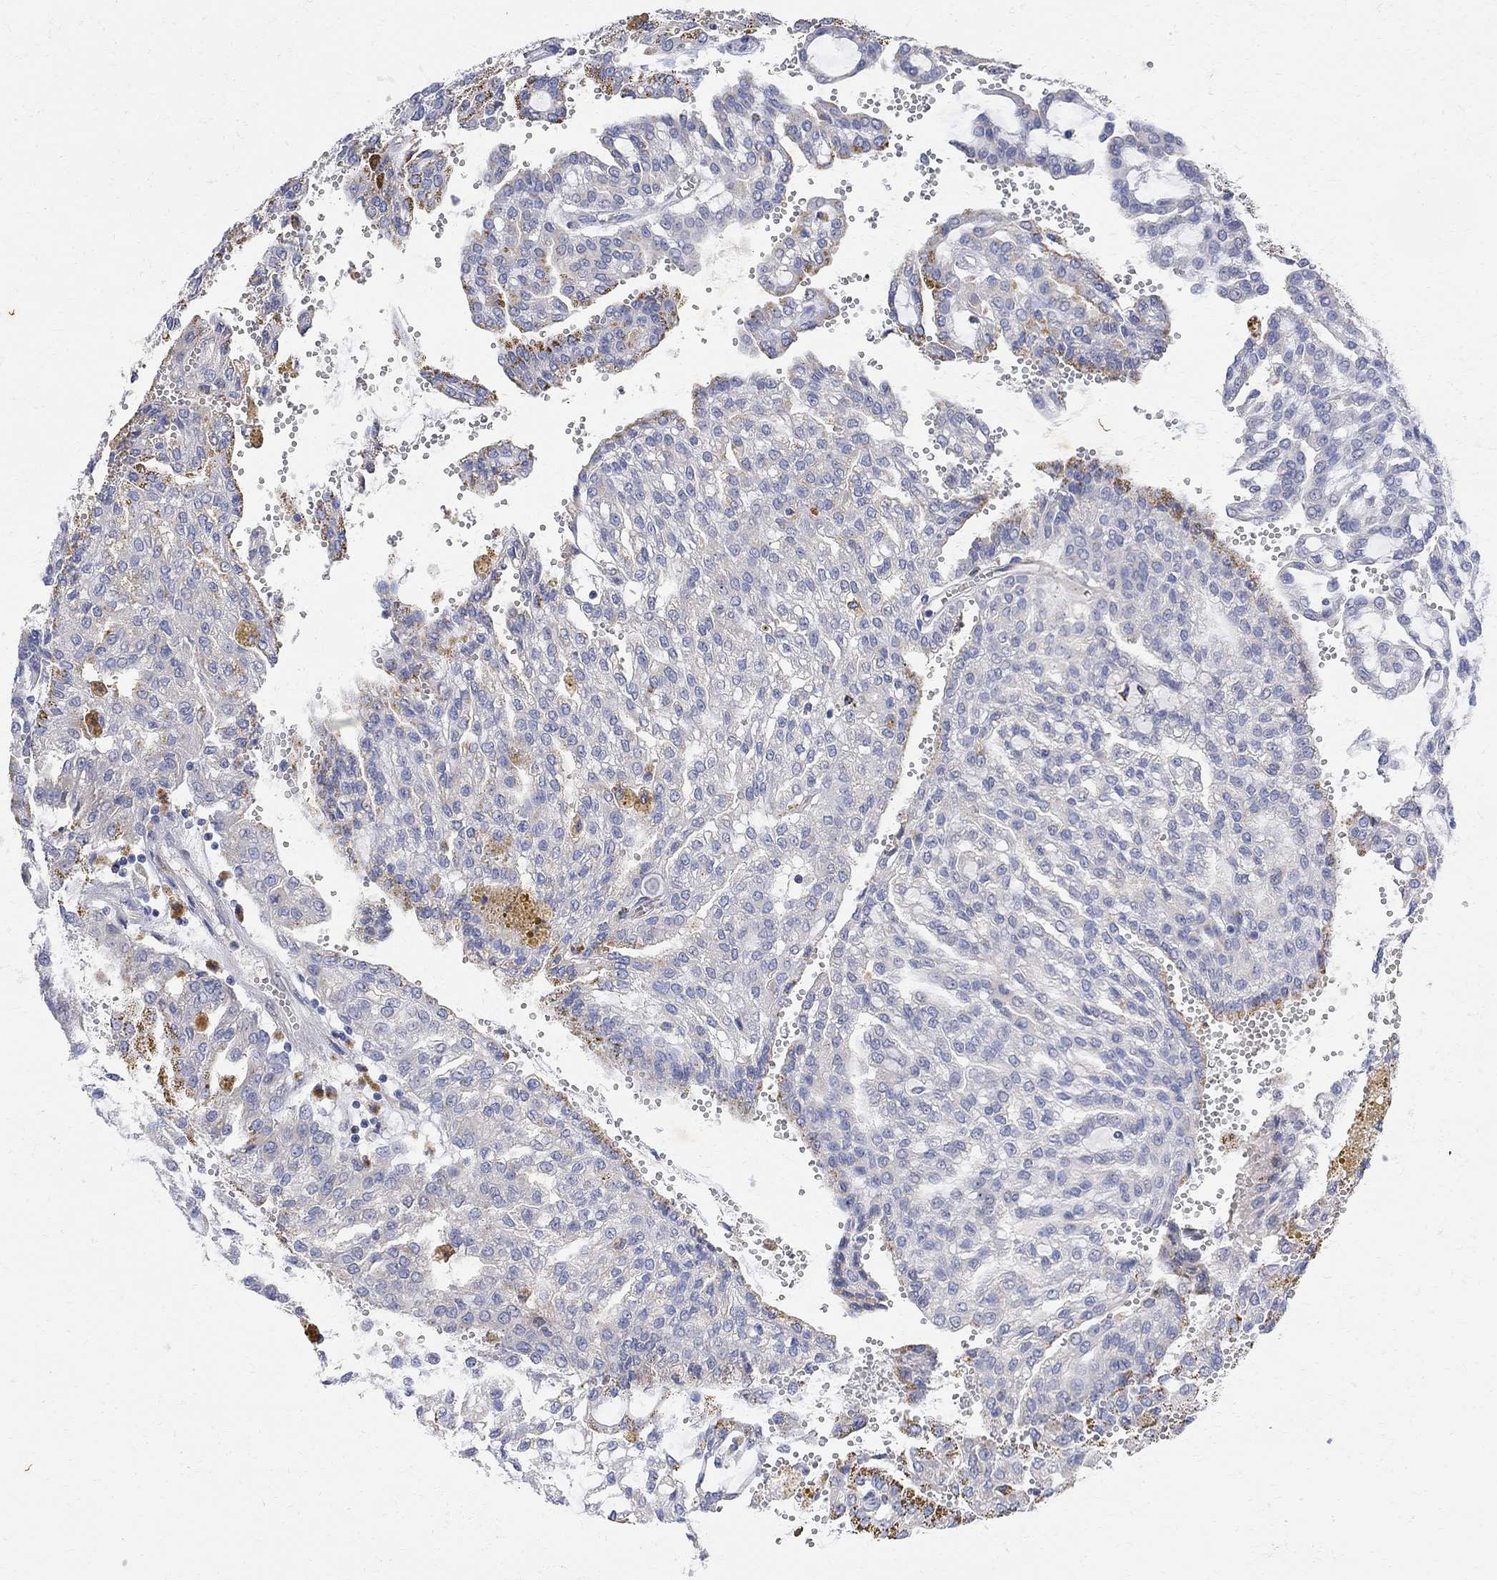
{"staining": {"intensity": "negative", "quantity": "none", "location": "none"}, "tissue": "renal cancer", "cell_type": "Tumor cells", "image_type": "cancer", "snomed": [{"axis": "morphology", "description": "Adenocarcinoma, NOS"}, {"axis": "topography", "description": "Kidney"}], "caption": "DAB (3,3'-diaminobenzidine) immunohistochemical staining of human adenocarcinoma (renal) exhibits no significant positivity in tumor cells.", "gene": "FNDC5", "patient": {"sex": "male", "age": 63}}